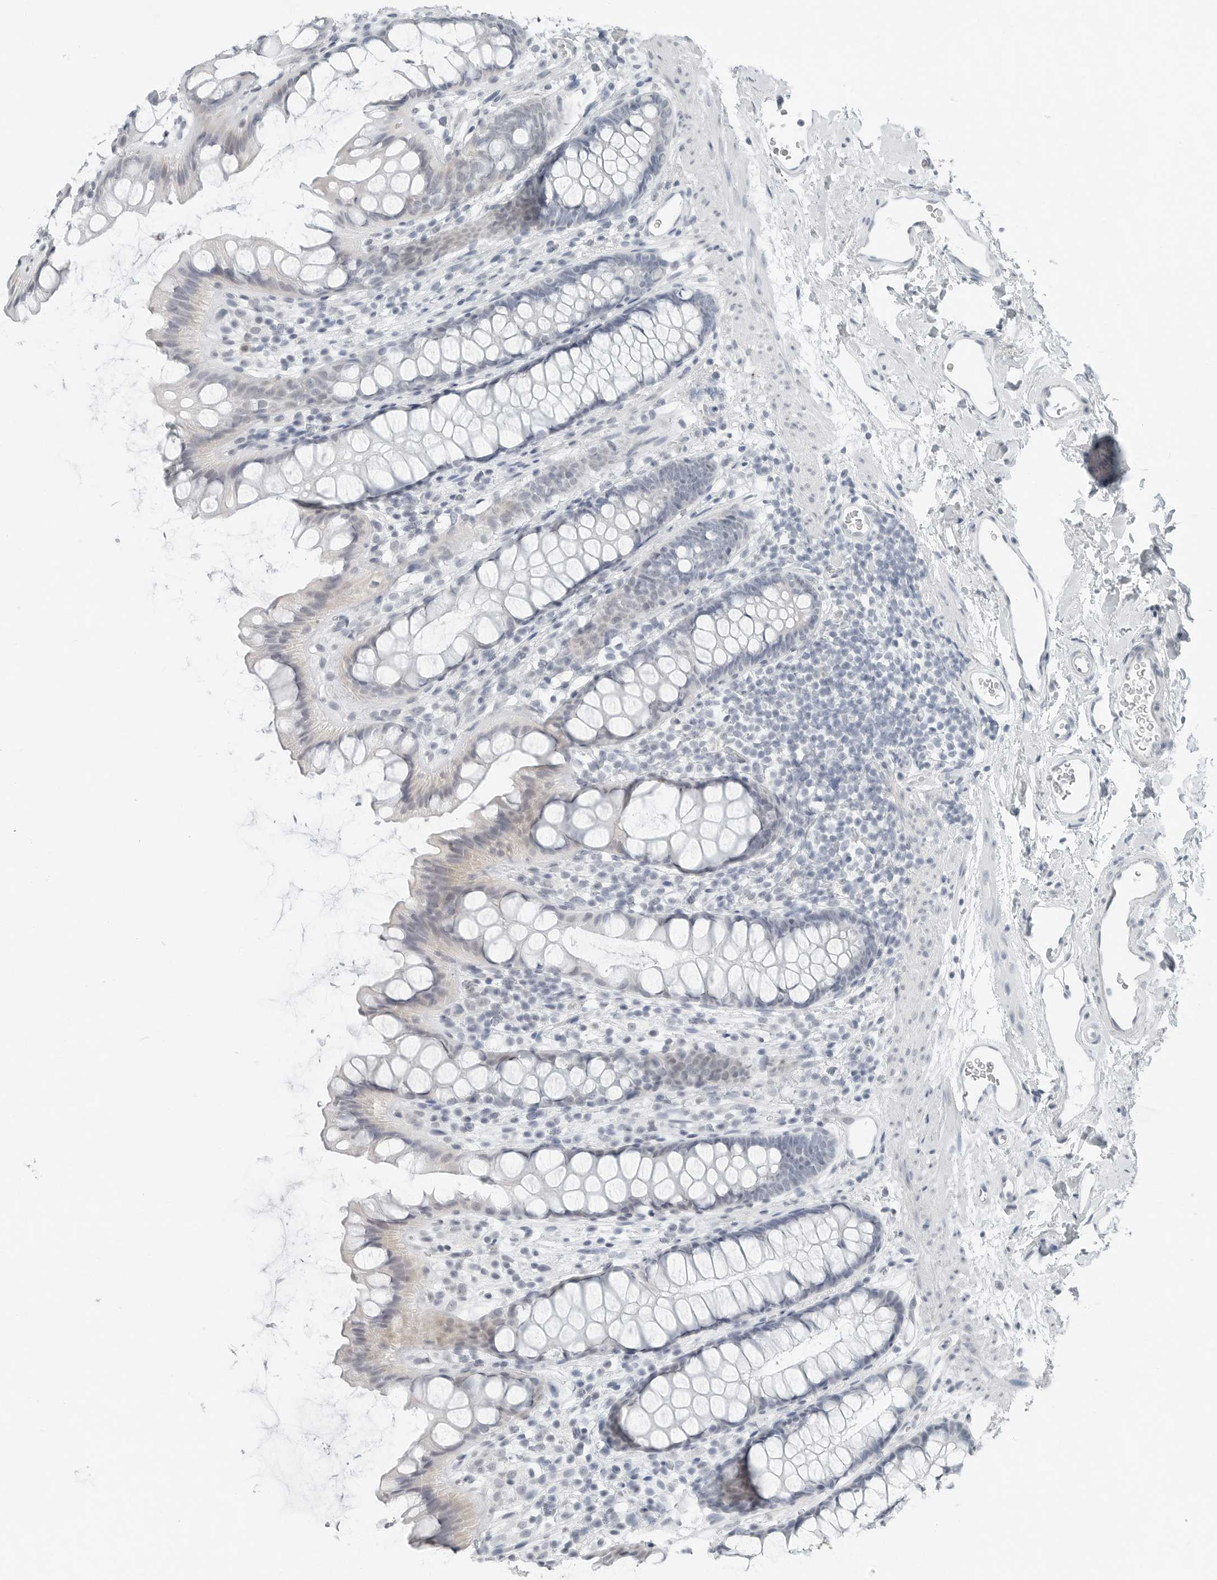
{"staining": {"intensity": "negative", "quantity": "none", "location": "none"}, "tissue": "rectum", "cell_type": "Glandular cells", "image_type": "normal", "snomed": [{"axis": "morphology", "description": "Normal tissue, NOS"}, {"axis": "topography", "description": "Rectum"}], "caption": "High power microscopy image of an immunohistochemistry micrograph of unremarkable rectum, revealing no significant staining in glandular cells. (Stains: DAB IHC with hematoxylin counter stain, Microscopy: brightfield microscopy at high magnification).", "gene": "XIRP1", "patient": {"sex": "female", "age": 65}}